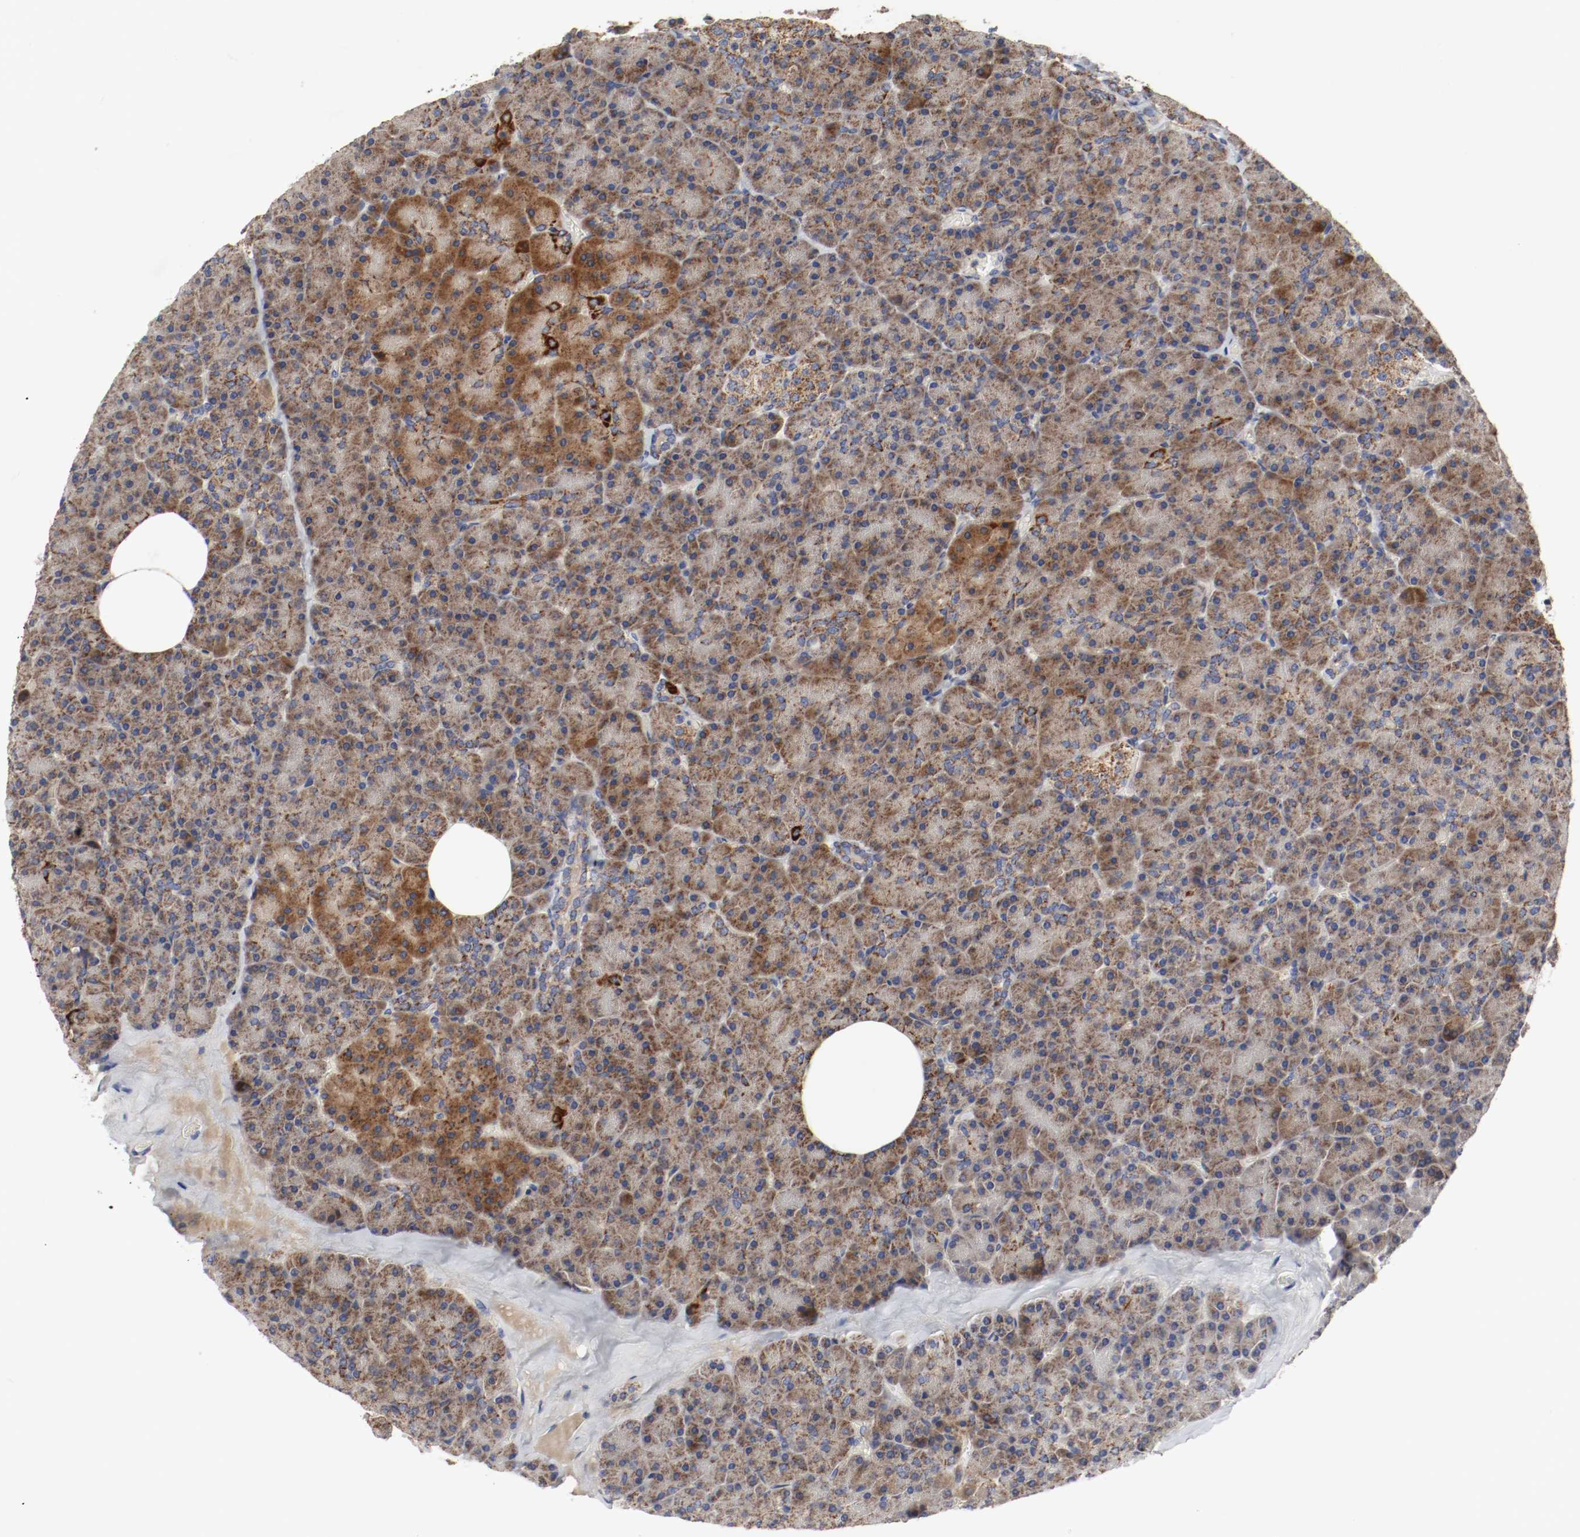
{"staining": {"intensity": "moderate", "quantity": ">75%", "location": "cytoplasmic/membranous"}, "tissue": "pancreas", "cell_type": "Exocrine glandular cells", "image_type": "normal", "snomed": [{"axis": "morphology", "description": "Normal tissue, NOS"}, {"axis": "topography", "description": "Pancreas"}], "caption": "This micrograph displays immunohistochemistry staining of normal human pancreas, with medium moderate cytoplasmic/membranous staining in about >75% of exocrine glandular cells.", "gene": "AFG3L2", "patient": {"sex": "female", "age": 35}}